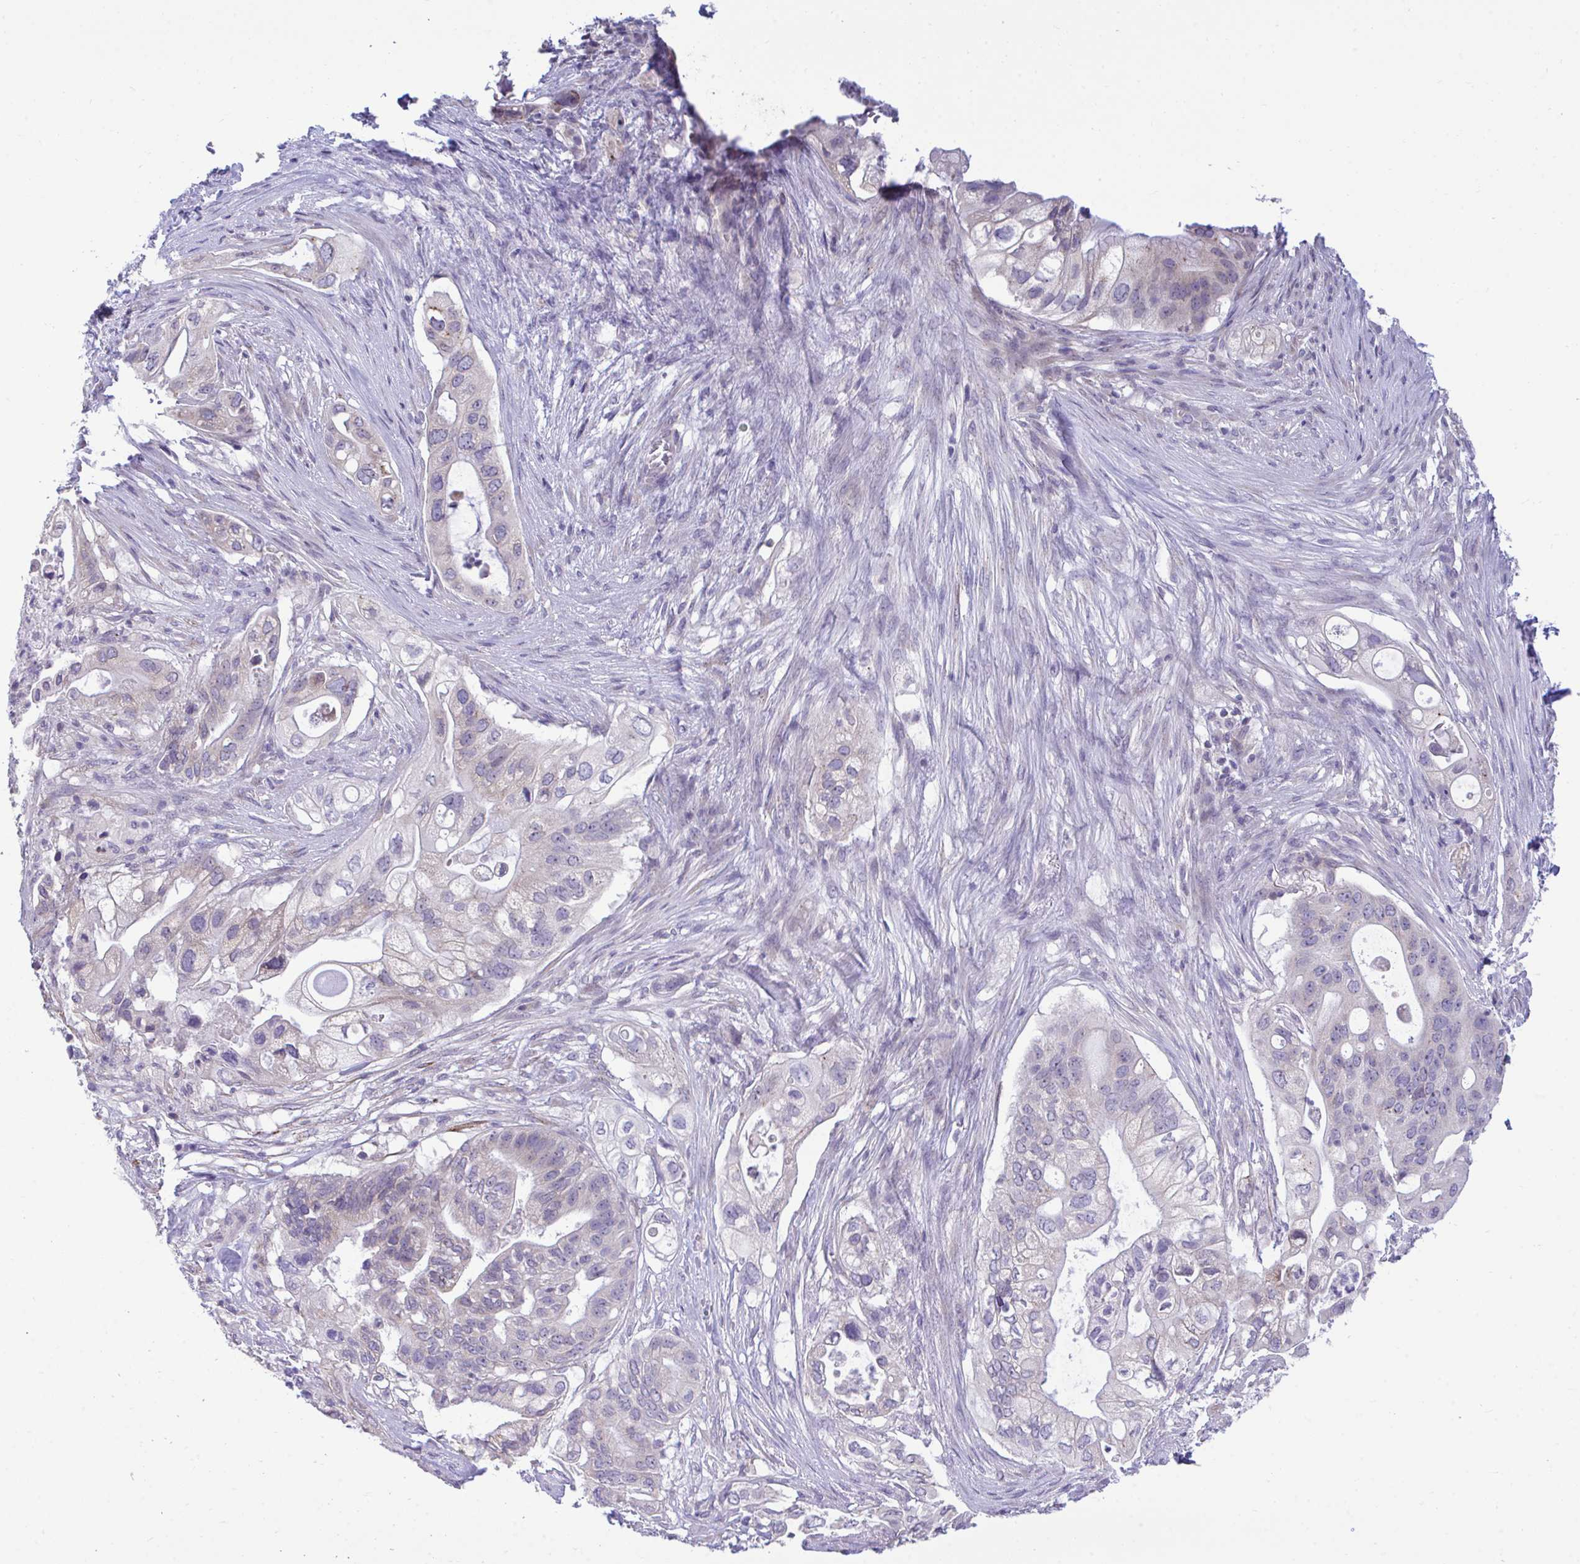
{"staining": {"intensity": "negative", "quantity": "none", "location": "none"}, "tissue": "pancreatic cancer", "cell_type": "Tumor cells", "image_type": "cancer", "snomed": [{"axis": "morphology", "description": "Adenocarcinoma, NOS"}, {"axis": "topography", "description": "Pancreas"}], "caption": "A high-resolution image shows immunohistochemistry (IHC) staining of adenocarcinoma (pancreatic), which exhibits no significant positivity in tumor cells.", "gene": "PIGK", "patient": {"sex": "female", "age": 72}}